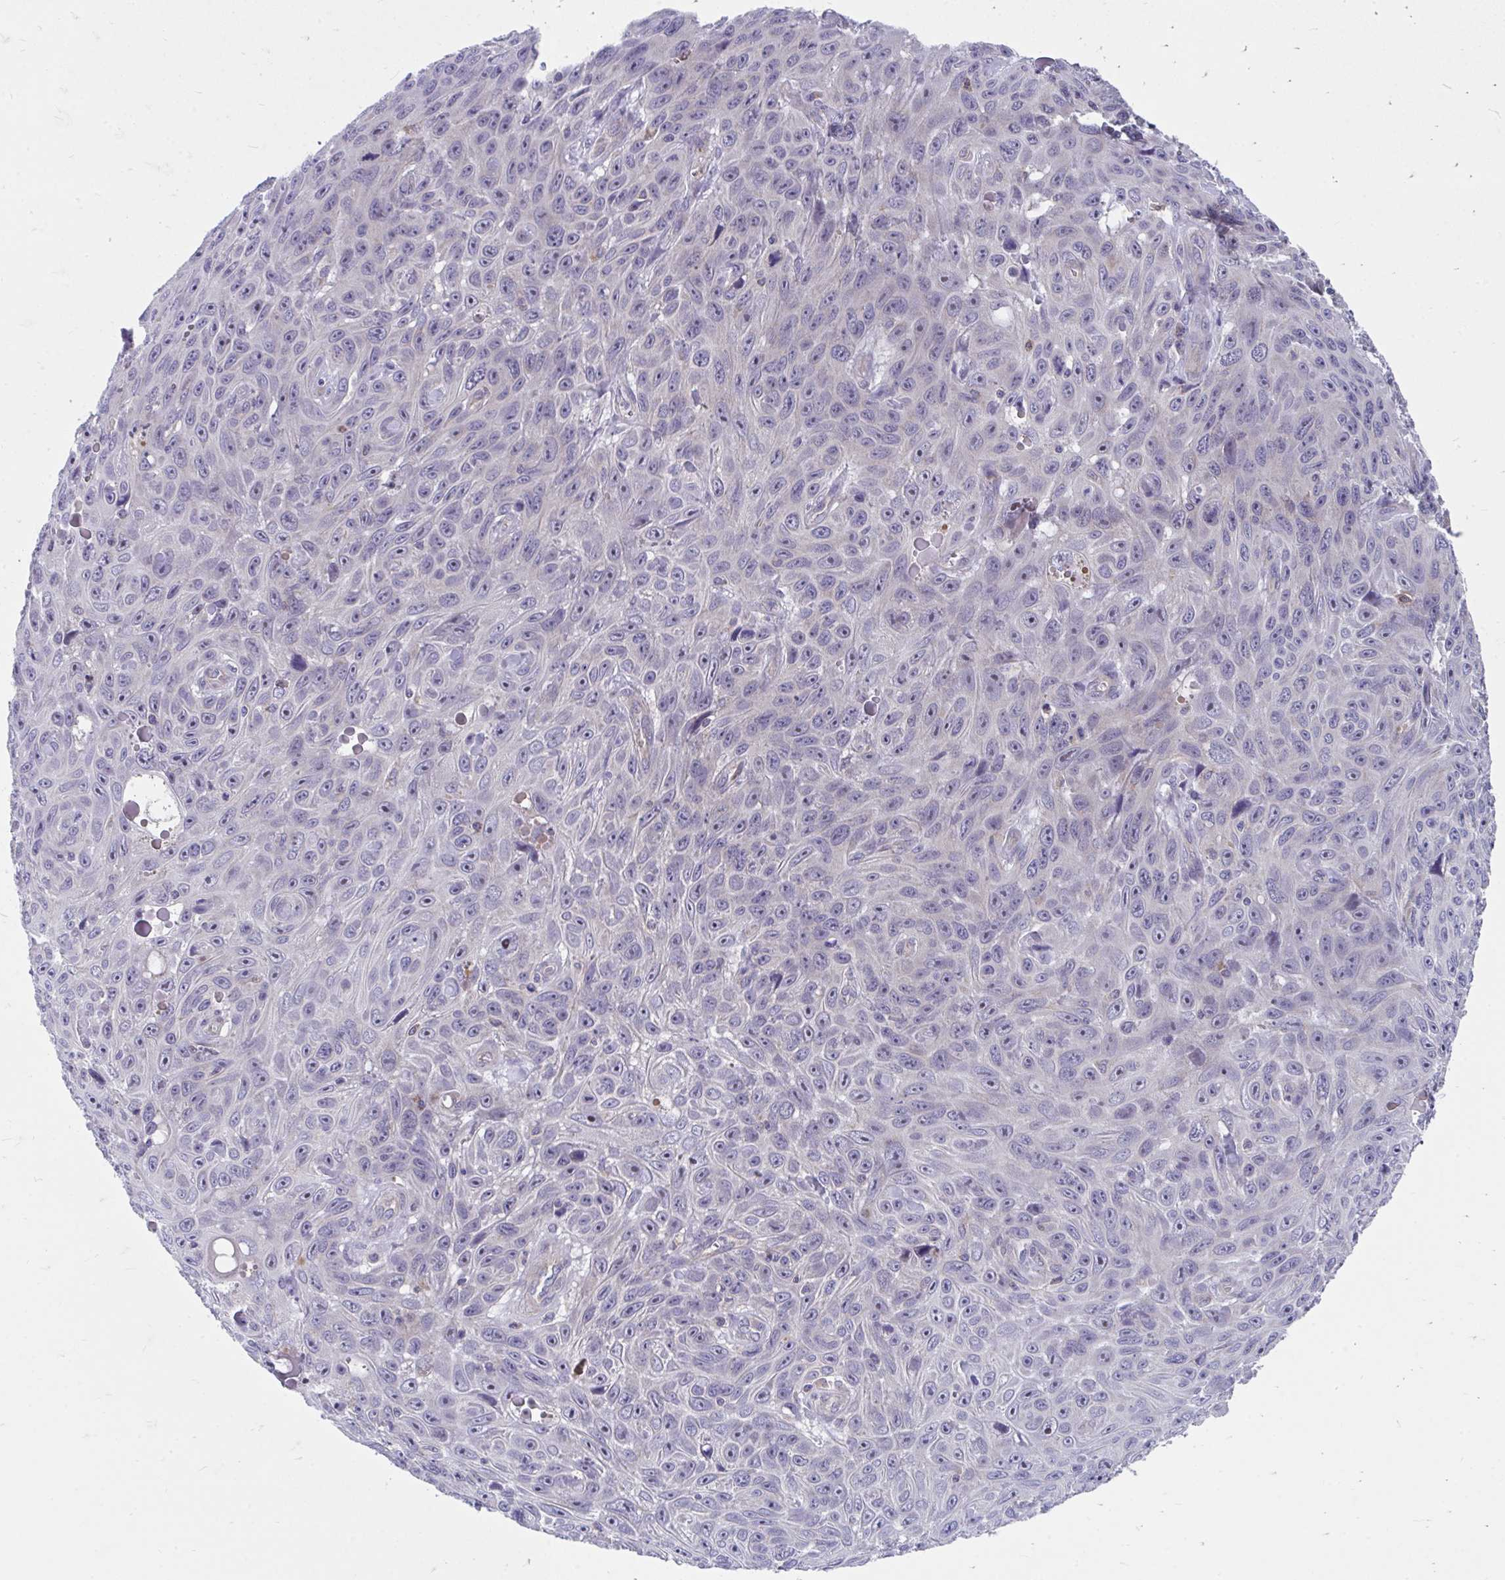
{"staining": {"intensity": "negative", "quantity": "none", "location": "none"}, "tissue": "skin cancer", "cell_type": "Tumor cells", "image_type": "cancer", "snomed": [{"axis": "morphology", "description": "Squamous cell carcinoma, NOS"}, {"axis": "topography", "description": "Skin"}], "caption": "Histopathology image shows no protein positivity in tumor cells of squamous cell carcinoma (skin) tissue. Brightfield microscopy of immunohistochemistry (IHC) stained with DAB (3,3'-diaminobenzidine) (brown) and hematoxylin (blue), captured at high magnification.", "gene": "FHIP1B", "patient": {"sex": "male", "age": 82}}